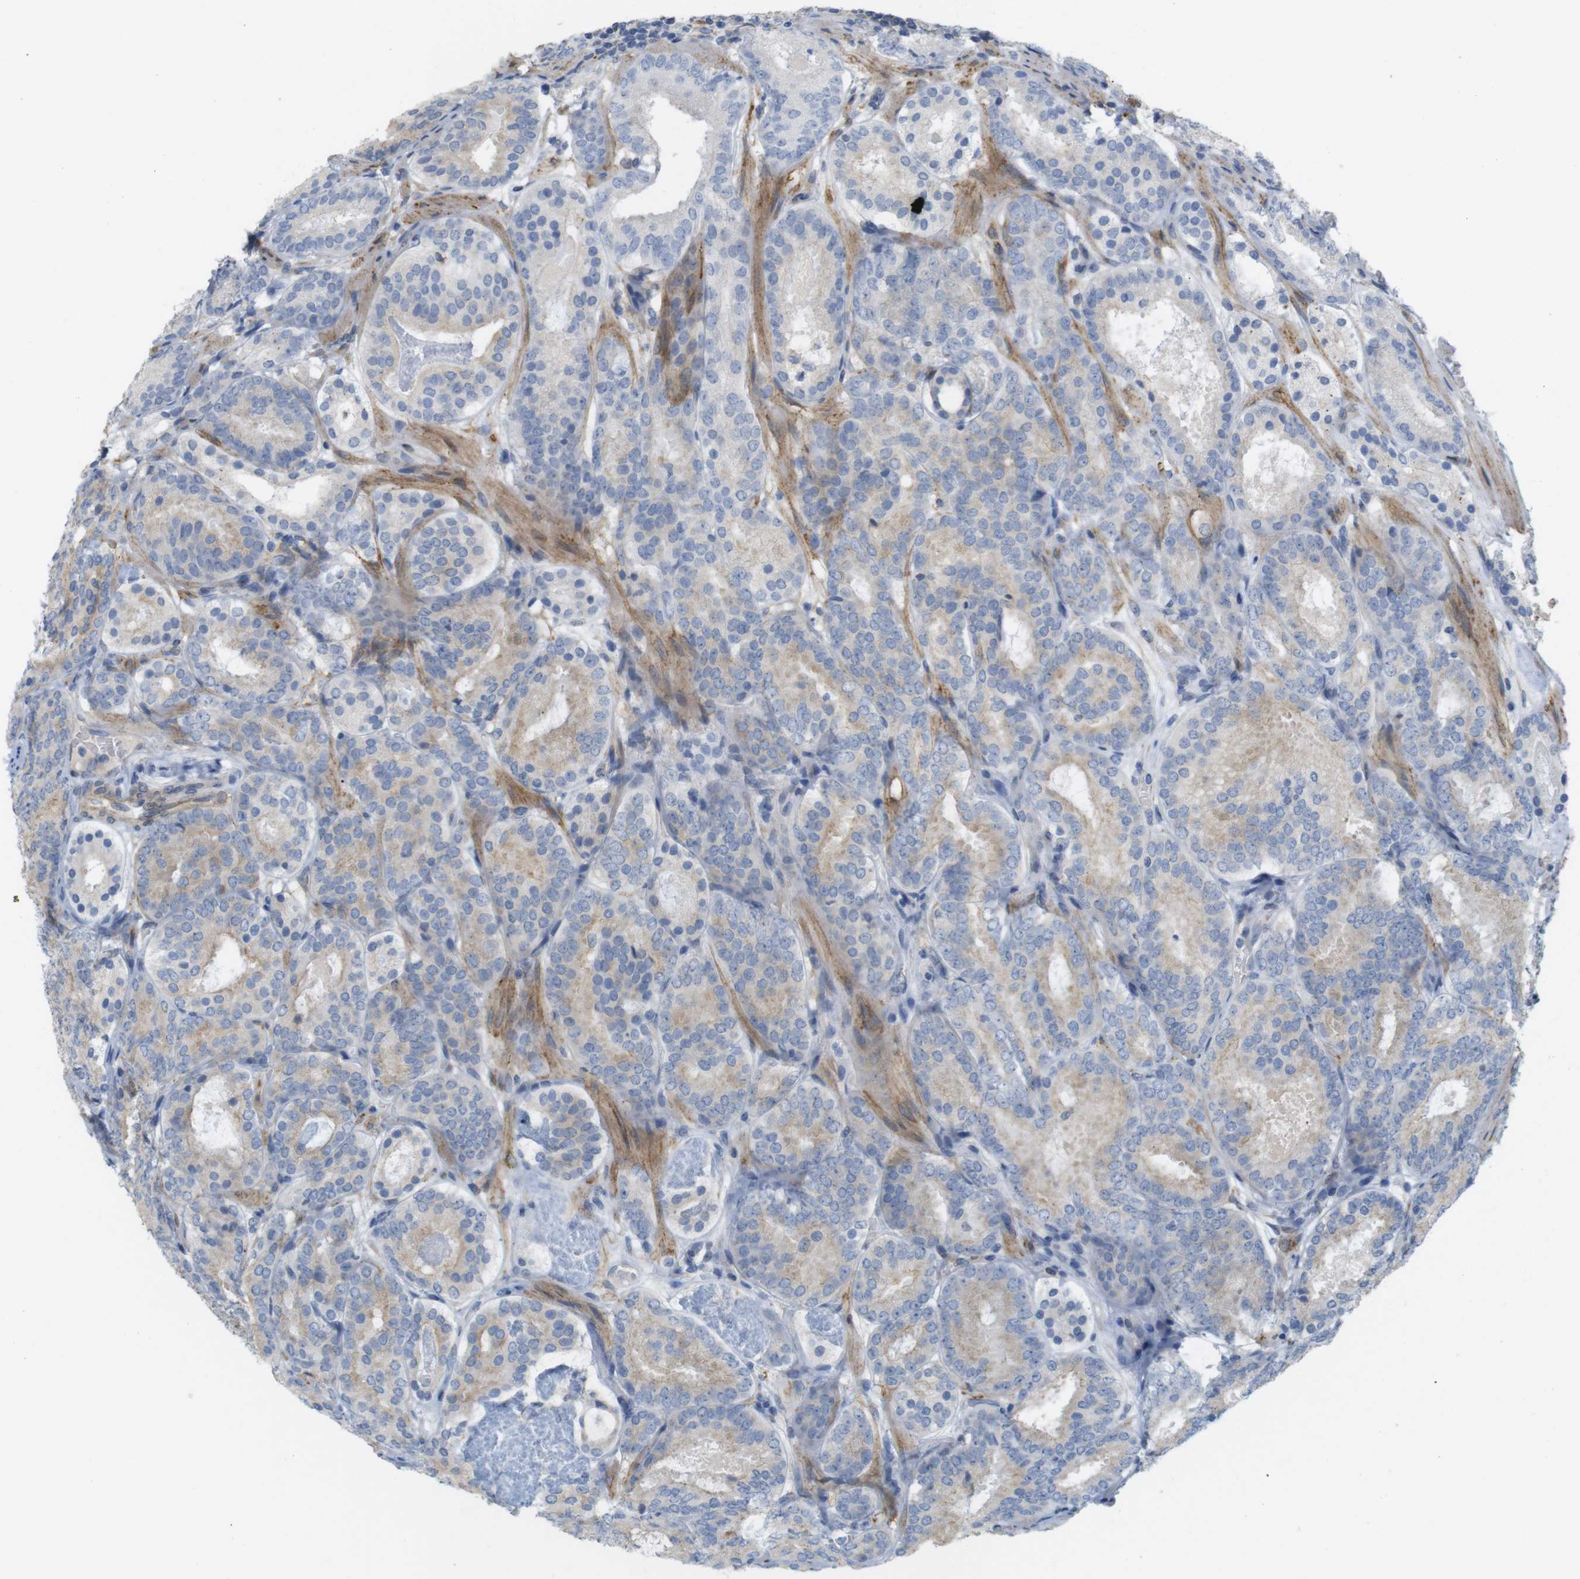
{"staining": {"intensity": "weak", "quantity": "25%-75%", "location": "cytoplasmic/membranous"}, "tissue": "prostate cancer", "cell_type": "Tumor cells", "image_type": "cancer", "snomed": [{"axis": "morphology", "description": "Adenocarcinoma, Low grade"}, {"axis": "topography", "description": "Prostate"}], "caption": "This is a photomicrograph of IHC staining of prostate cancer, which shows weak positivity in the cytoplasmic/membranous of tumor cells.", "gene": "ITPR1", "patient": {"sex": "male", "age": 69}}